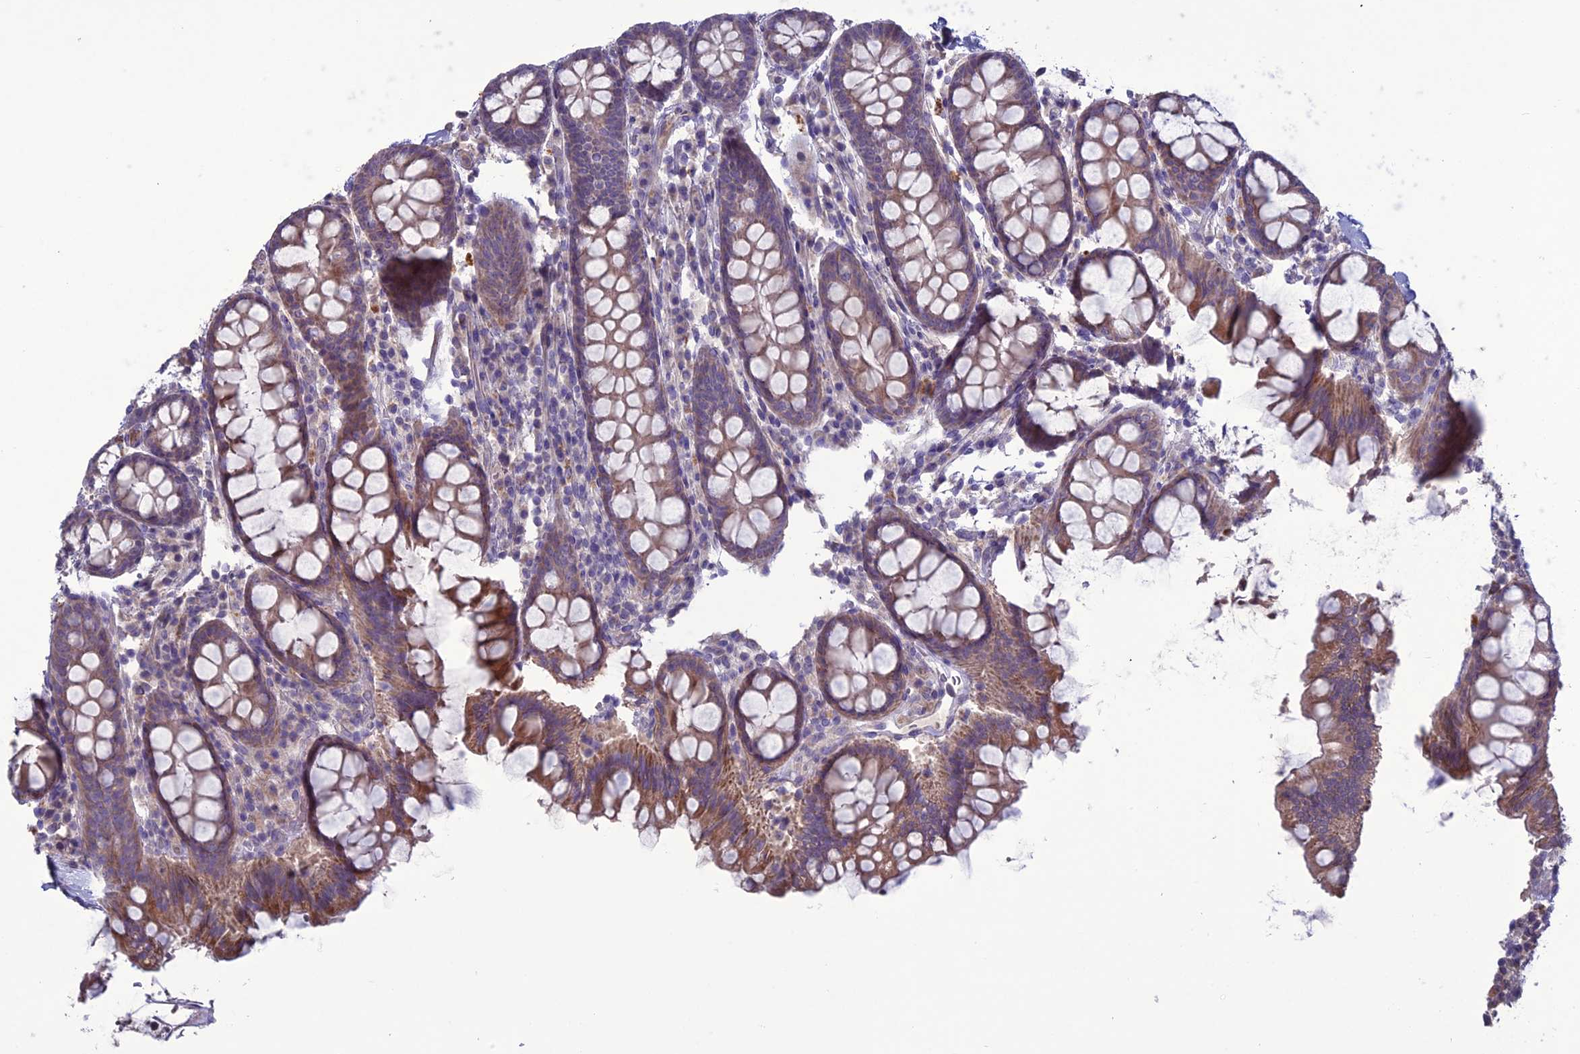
{"staining": {"intensity": "moderate", "quantity": ">75%", "location": "cytoplasmic/membranous"}, "tissue": "colon", "cell_type": "Glandular cells", "image_type": "normal", "snomed": [{"axis": "morphology", "description": "Normal tissue, NOS"}, {"axis": "topography", "description": "Colon"}], "caption": "Human colon stained with a brown dye reveals moderate cytoplasmic/membranous positive positivity in approximately >75% of glandular cells.", "gene": "C2orf76", "patient": {"sex": "female", "age": 79}}